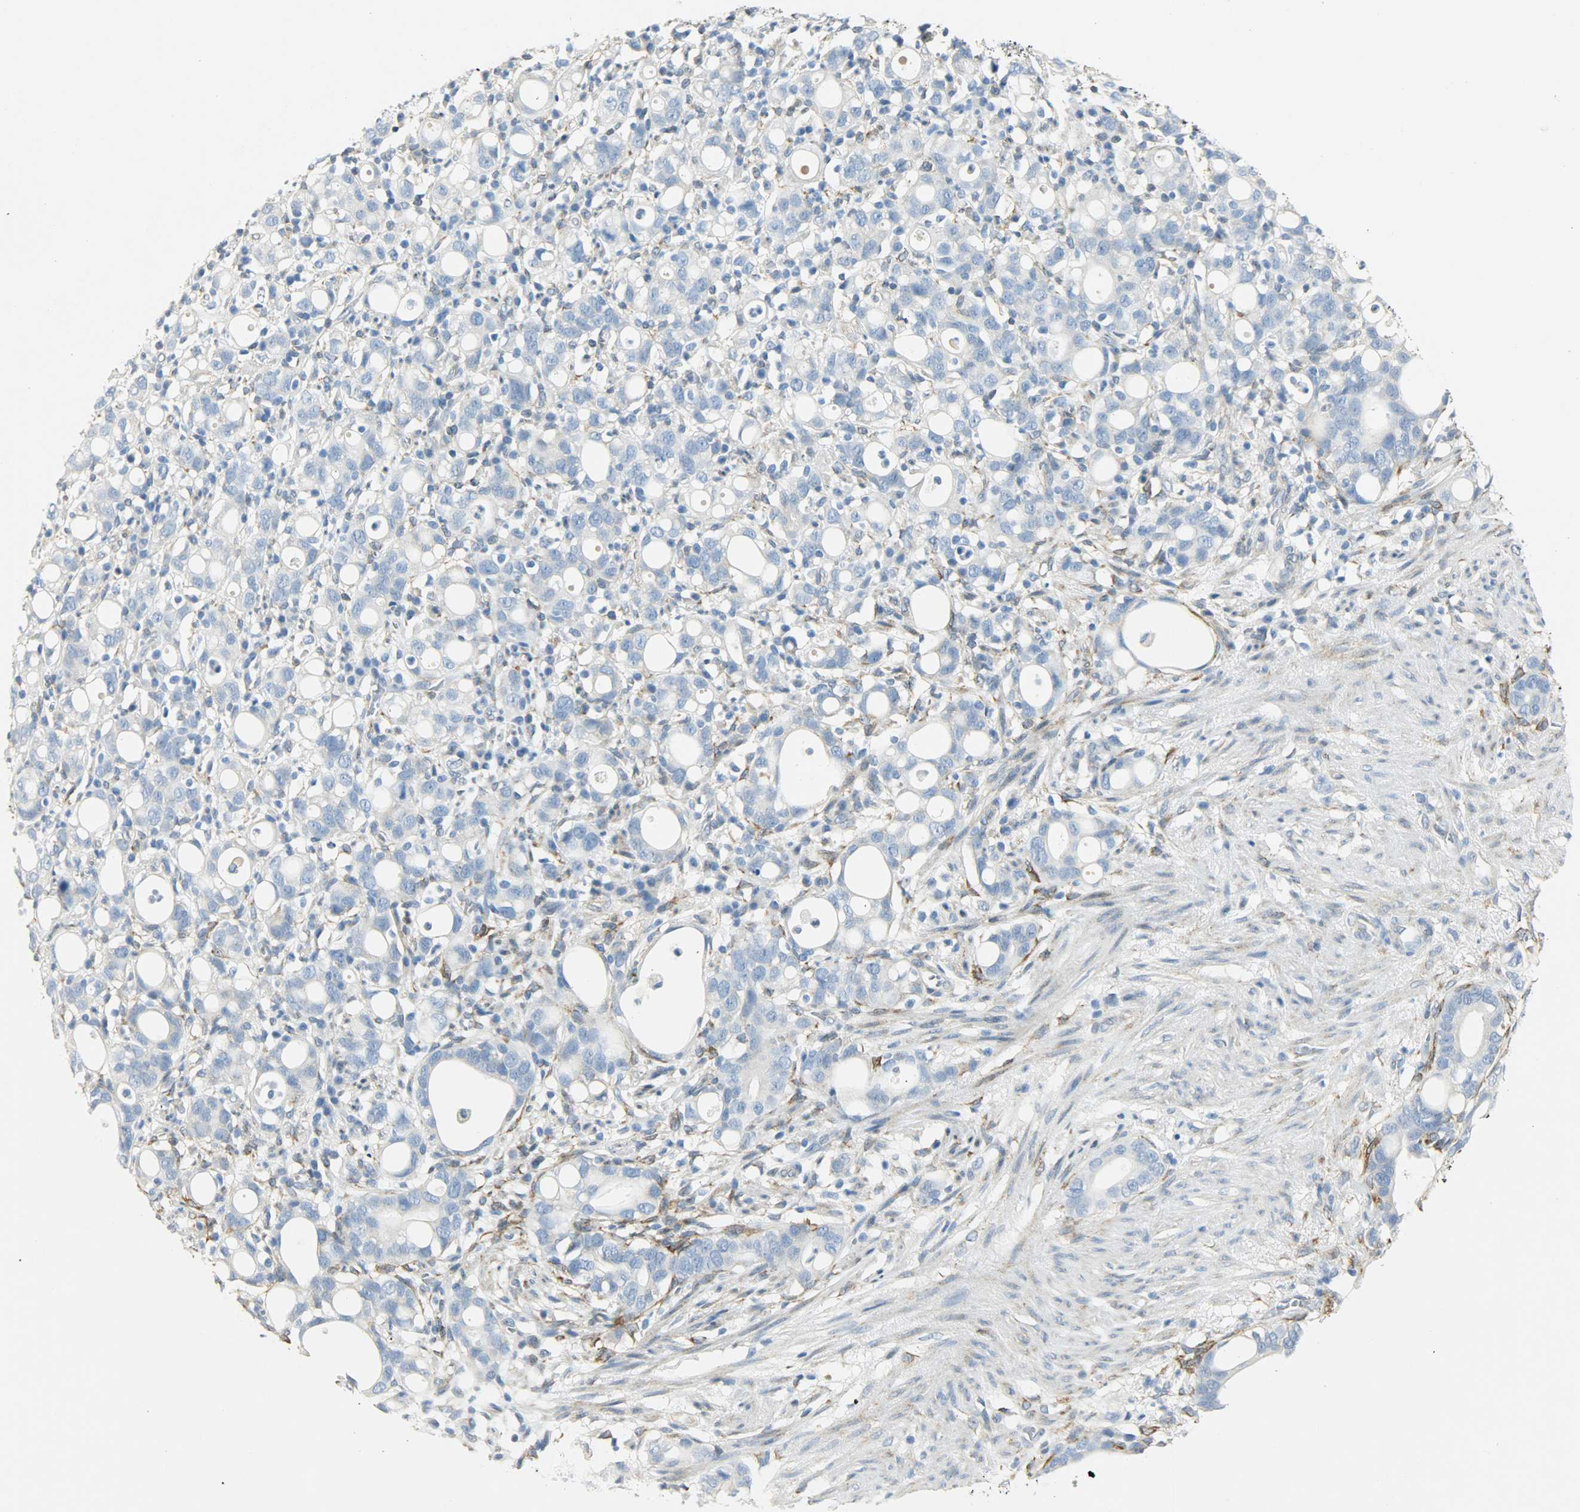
{"staining": {"intensity": "negative", "quantity": "none", "location": "none"}, "tissue": "stomach cancer", "cell_type": "Tumor cells", "image_type": "cancer", "snomed": [{"axis": "morphology", "description": "Adenocarcinoma, NOS"}, {"axis": "topography", "description": "Stomach"}], "caption": "Tumor cells are negative for brown protein staining in adenocarcinoma (stomach).", "gene": "PKD2", "patient": {"sex": "female", "age": 75}}